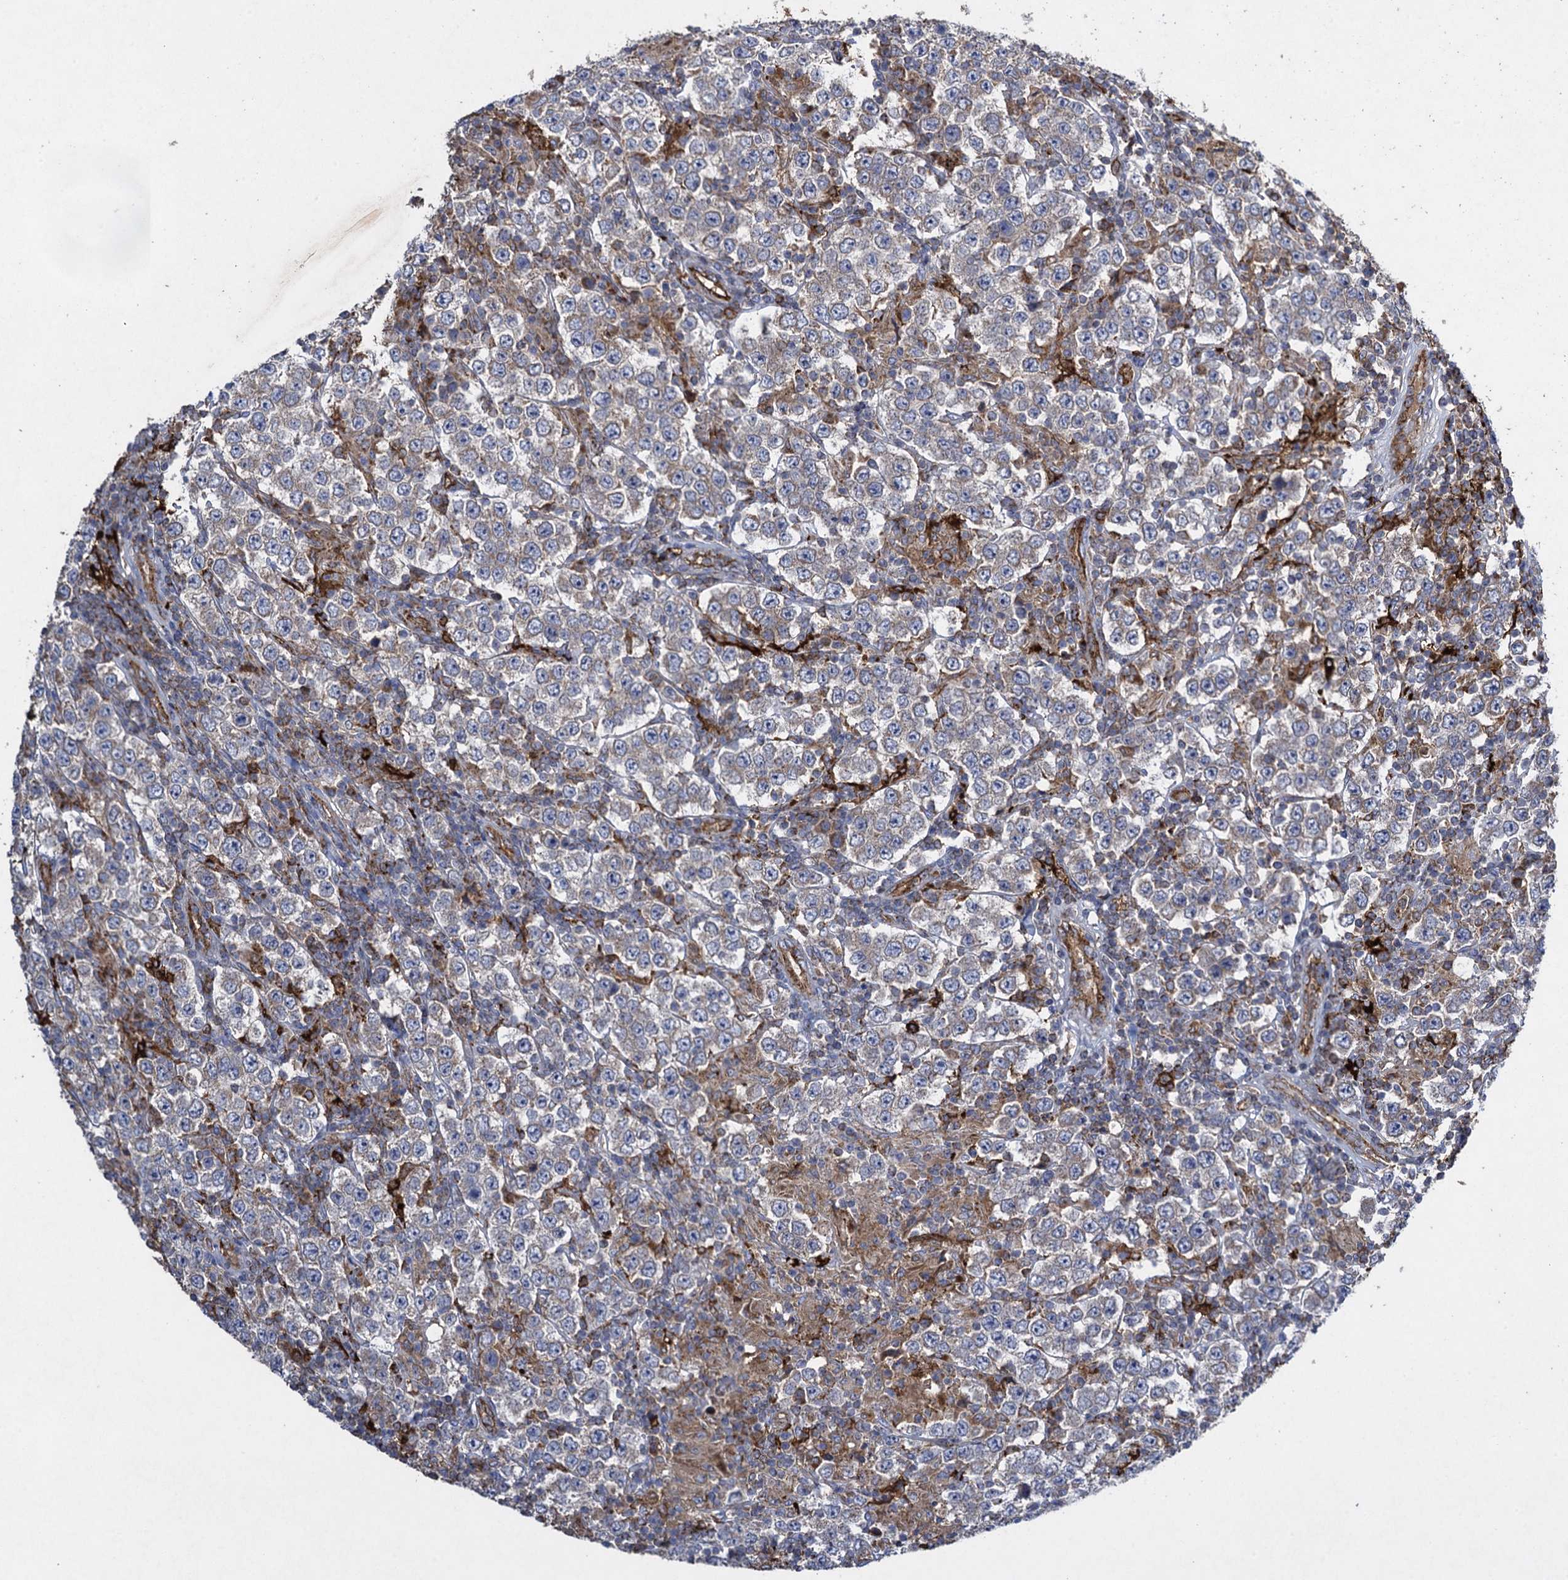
{"staining": {"intensity": "negative", "quantity": "none", "location": "none"}, "tissue": "testis cancer", "cell_type": "Tumor cells", "image_type": "cancer", "snomed": [{"axis": "morphology", "description": "Normal tissue, NOS"}, {"axis": "morphology", "description": "Urothelial carcinoma, High grade"}, {"axis": "morphology", "description": "Seminoma, NOS"}, {"axis": "morphology", "description": "Carcinoma, Embryonal, NOS"}, {"axis": "topography", "description": "Urinary bladder"}, {"axis": "topography", "description": "Testis"}], "caption": "An immunohistochemistry (IHC) image of testis embryonal carcinoma is shown. There is no staining in tumor cells of testis embryonal carcinoma.", "gene": "TXNDC11", "patient": {"sex": "male", "age": 41}}